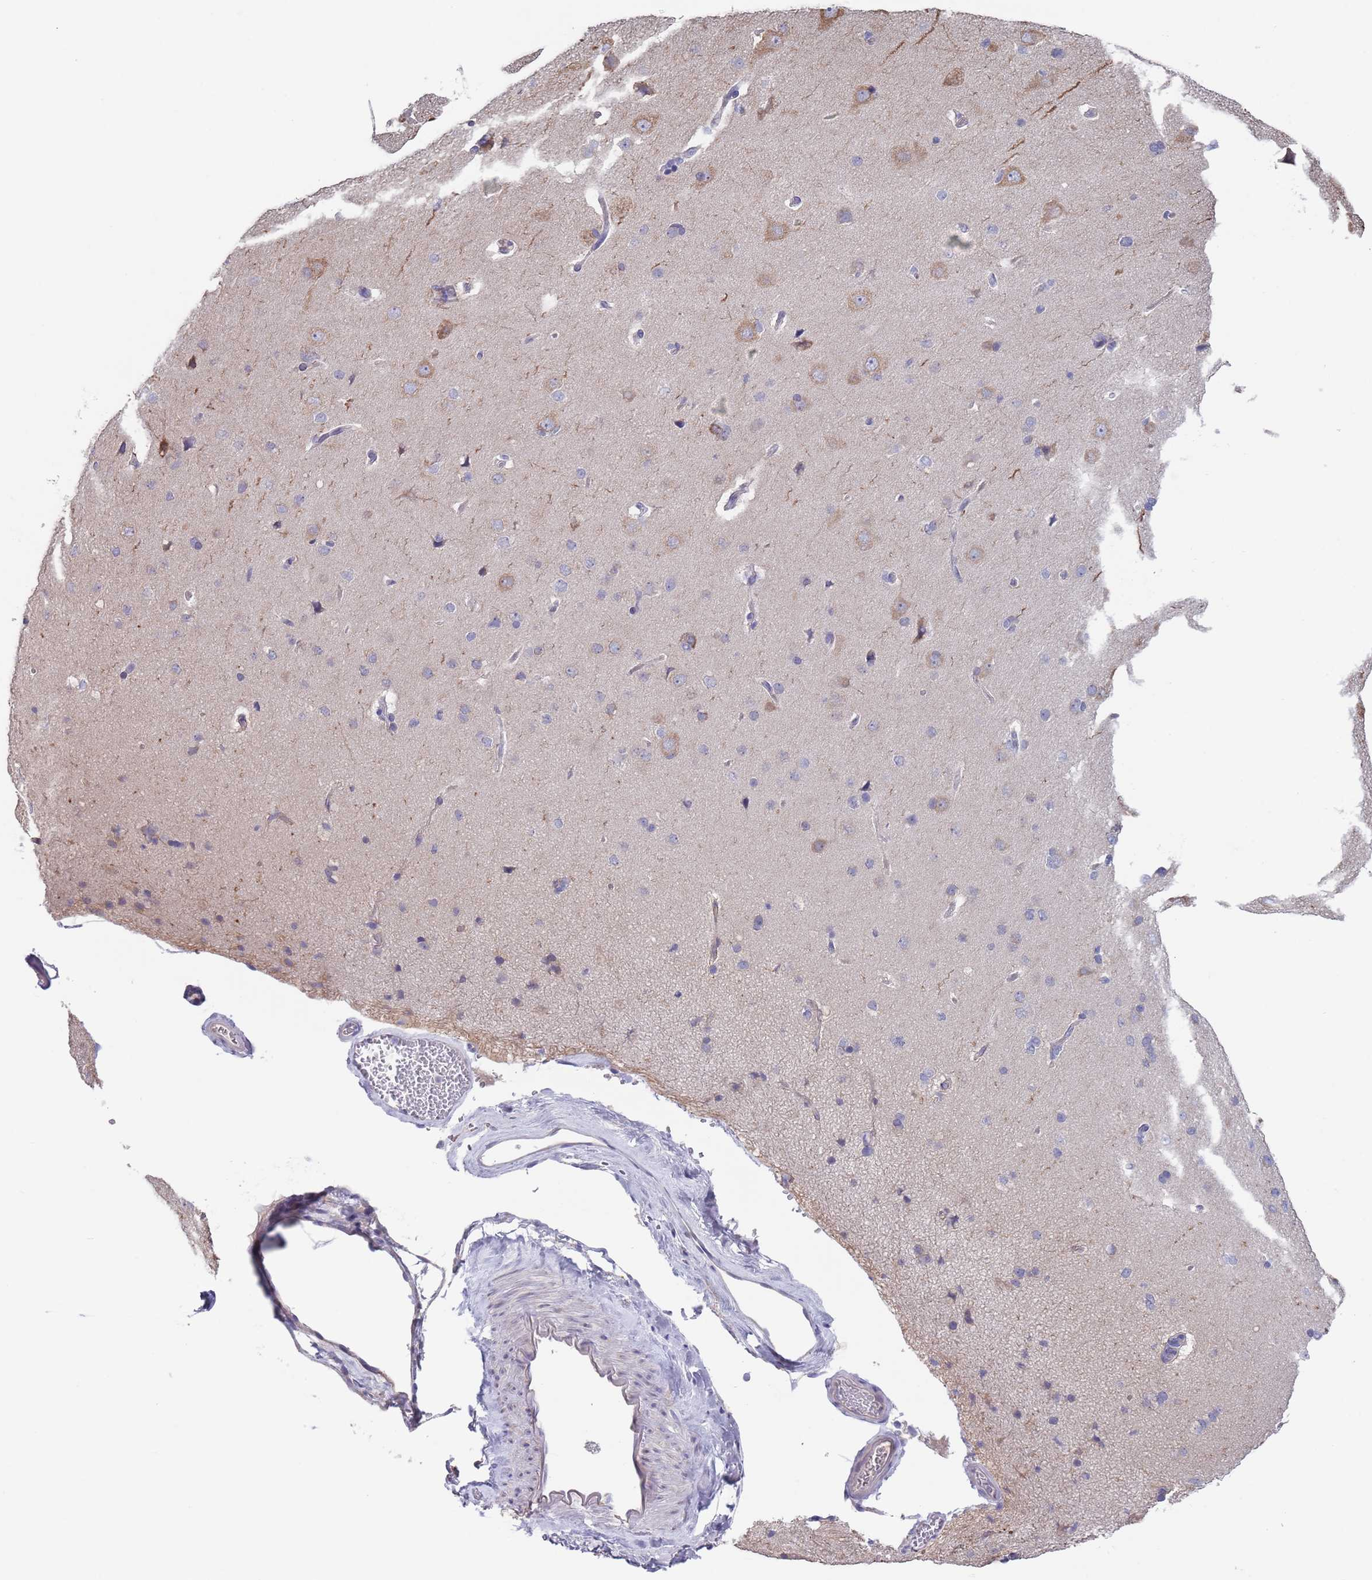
{"staining": {"intensity": "negative", "quantity": "none", "location": "none"}, "tissue": "cerebral cortex", "cell_type": "Endothelial cells", "image_type": "normal", "snomed": [{"axis": "morphology", "description": "Normal tissue, NOS"}, {"axis": "topography", "description": "Cerebral cortex"}], "caption": "This is a histopathology image of immunohistochemistry (IHC) staining of normal cerebral cortex, which shows no positivity in endothelial cells.", "gene": "RNF169", "patient": {"sex": "male", "age": 62}}